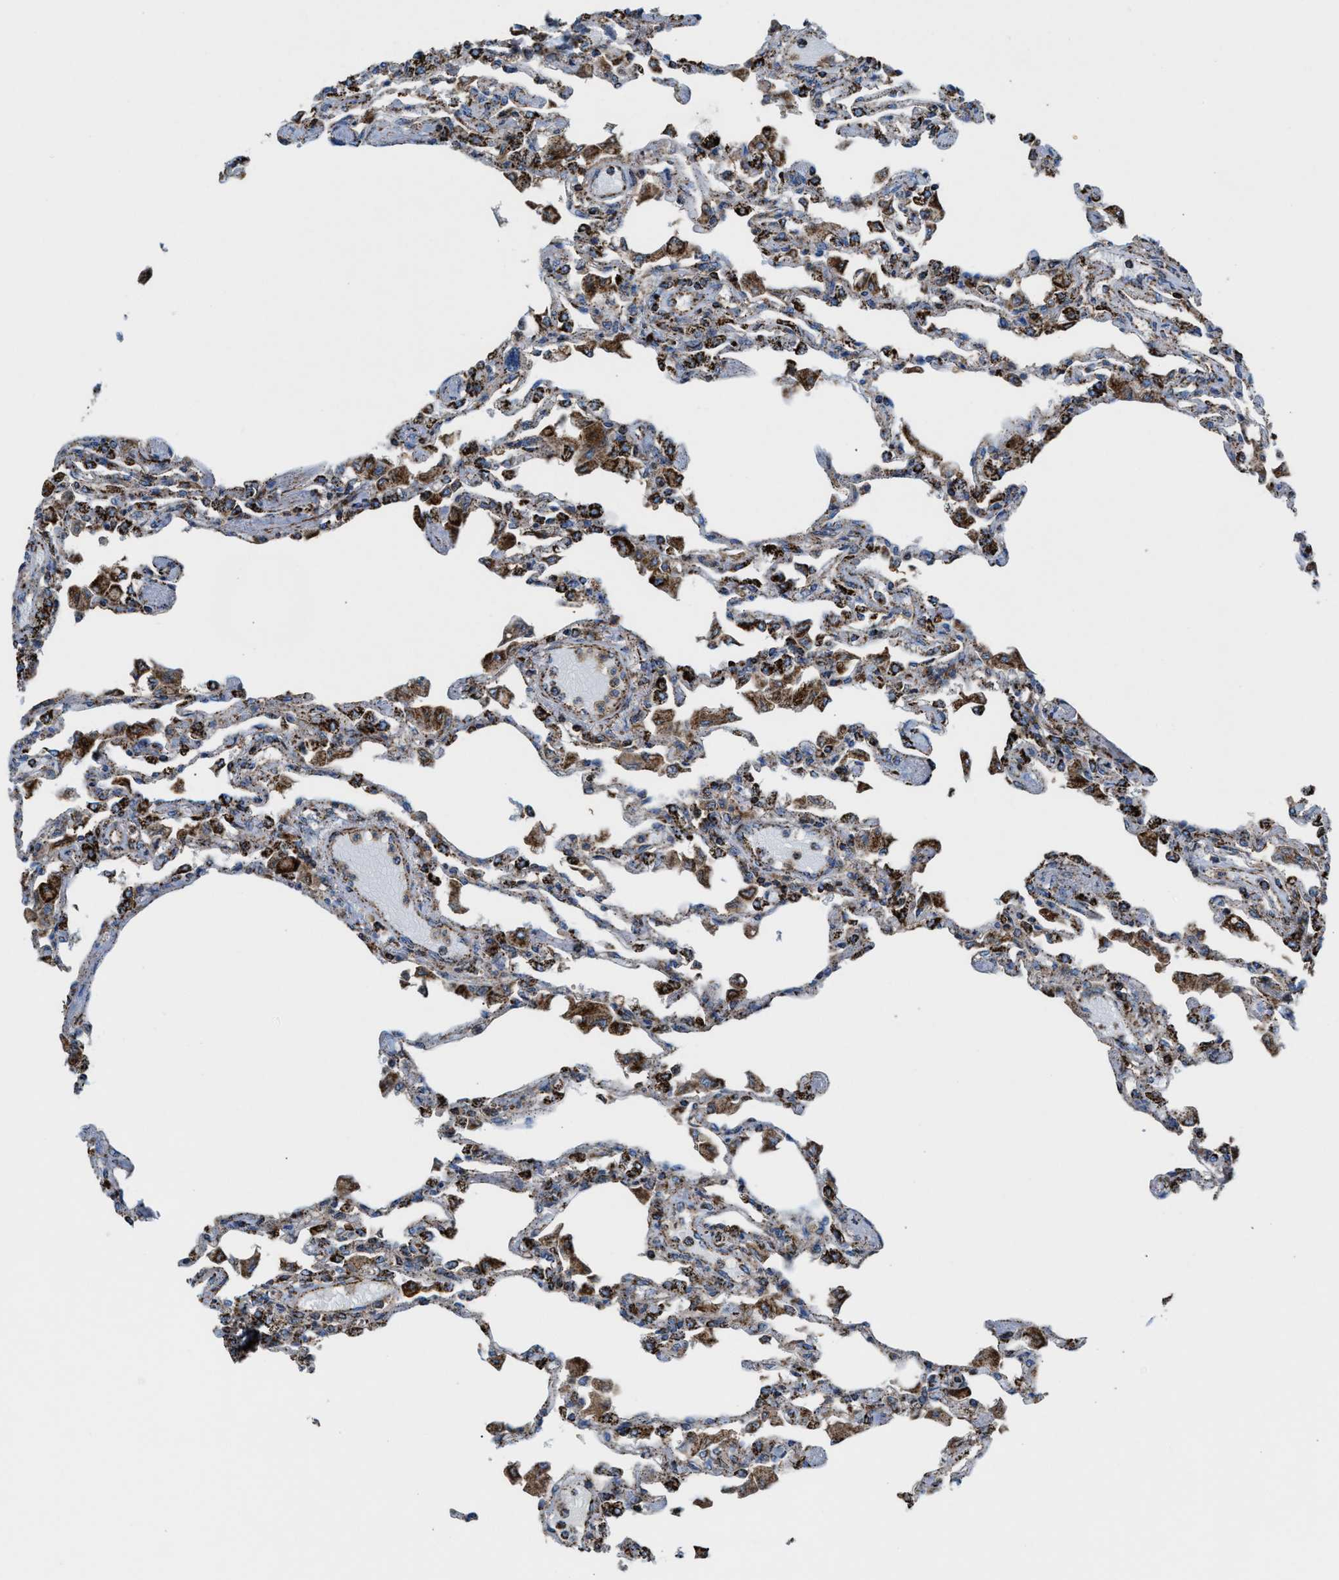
{"staining": {"intensity": "strong", "quantity": "<25%", "location": "cytoplasmic/membranous"}, "tissue": "lung", "cell_type": "Alveolar cells", "image_type": "normal", "snomed": [{"axis": "morphology", "description": "Normal tissue, NOS"}, {"axis": "topography", "description": "Bronchus"}, {"axis": "topography", "description": "Lung"}], "caption": "Lung stained with a brown dye exhibits strong cytoplasmic/membranous positive staining in about <25% of alveolar cells.", "gene": "ECHS1", "patient": {"sex": "female", "age": 49}}